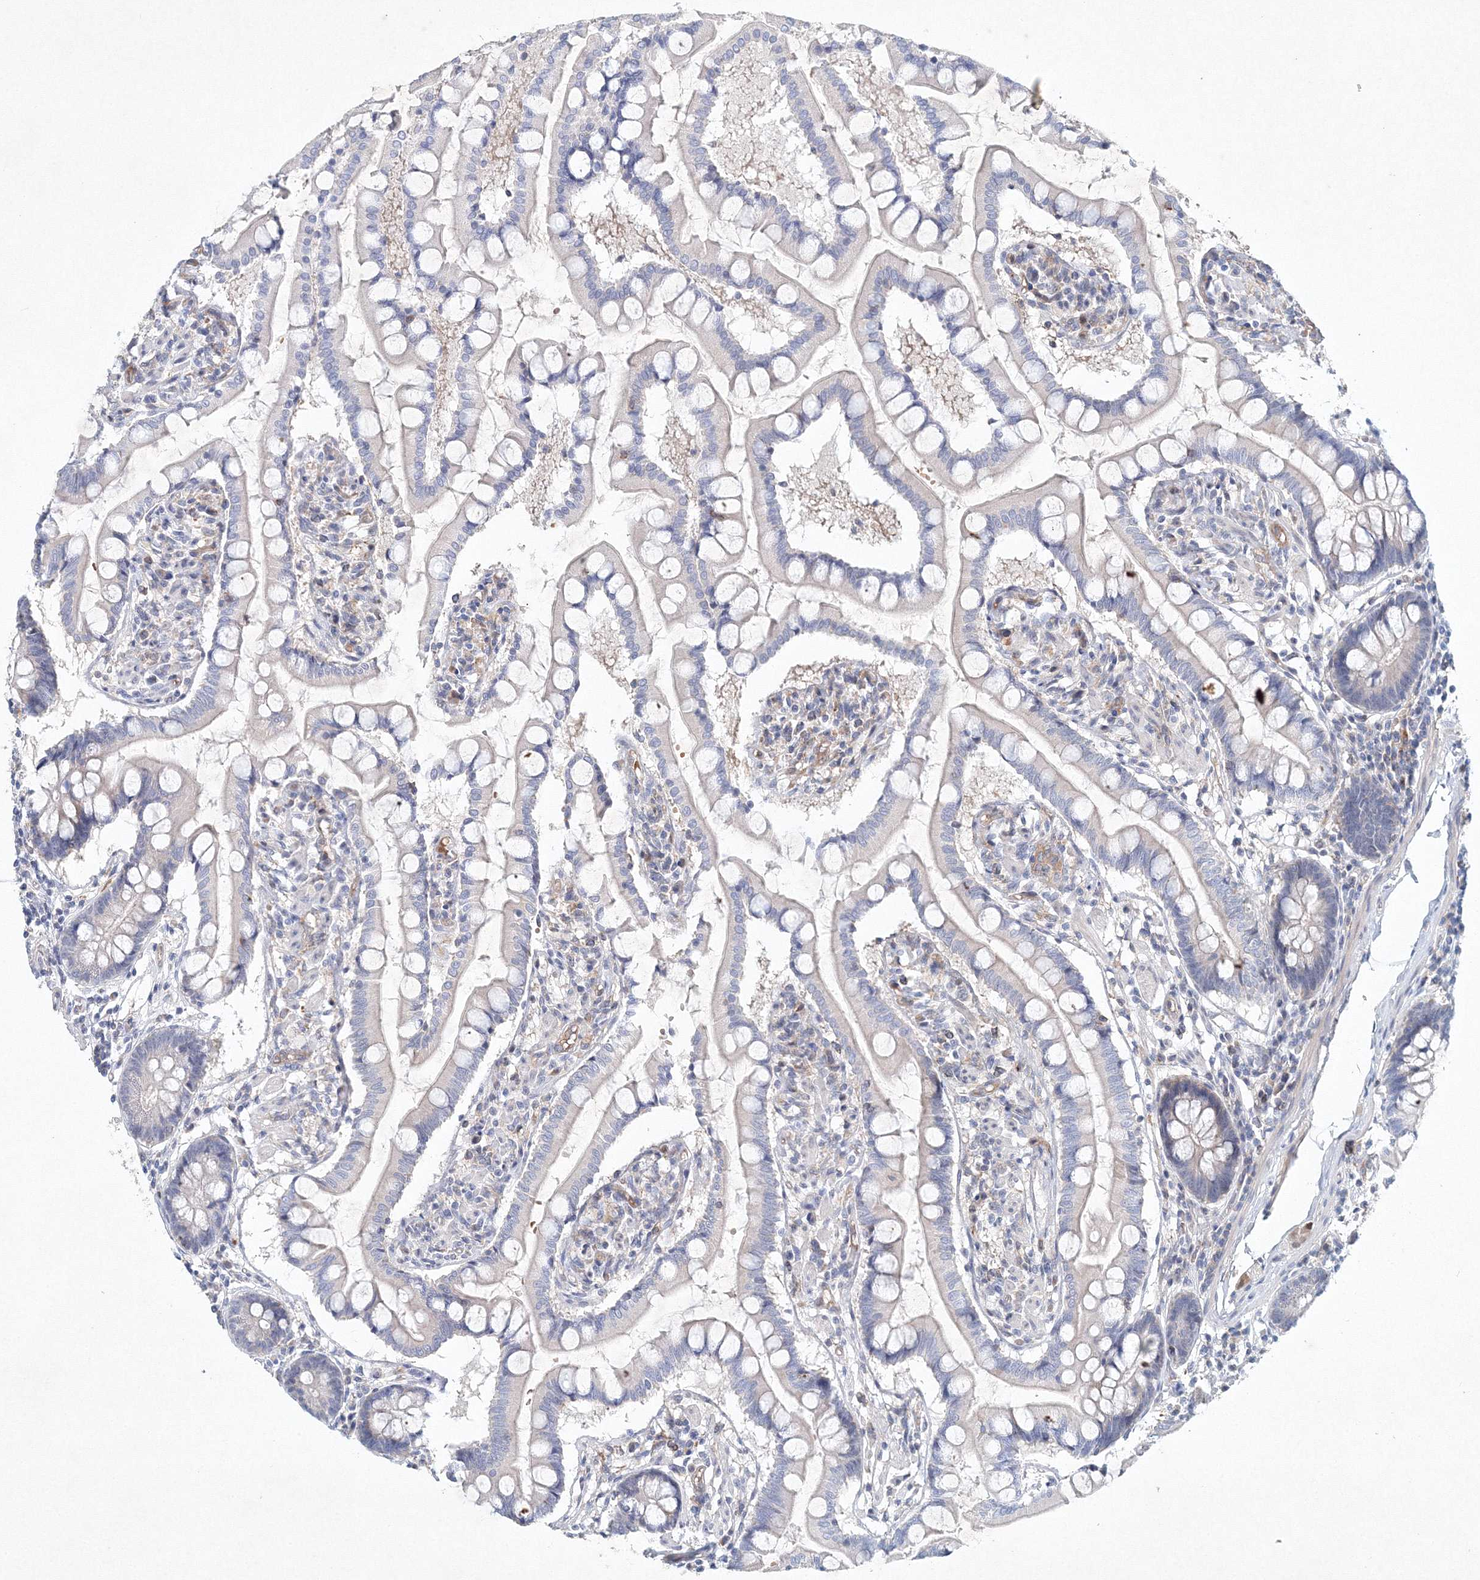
{"staining": {"intensity": "negative", "quantity": "none", "location": "none"}, "tissue": "small intestine", "cell_type": "Glandular cells", "image_type": "normal", "snomed": [{"axis": "morphology", "description": "Normal tissue, NOS"}, {"axis": "topography", "description": "Small intestine"}], "caption": "Micrograph shows no significant protein expression in glandular cells of benign small intestine.", "gene": "SH3BP5", "patient": {"sex": "male", "age": 41}}